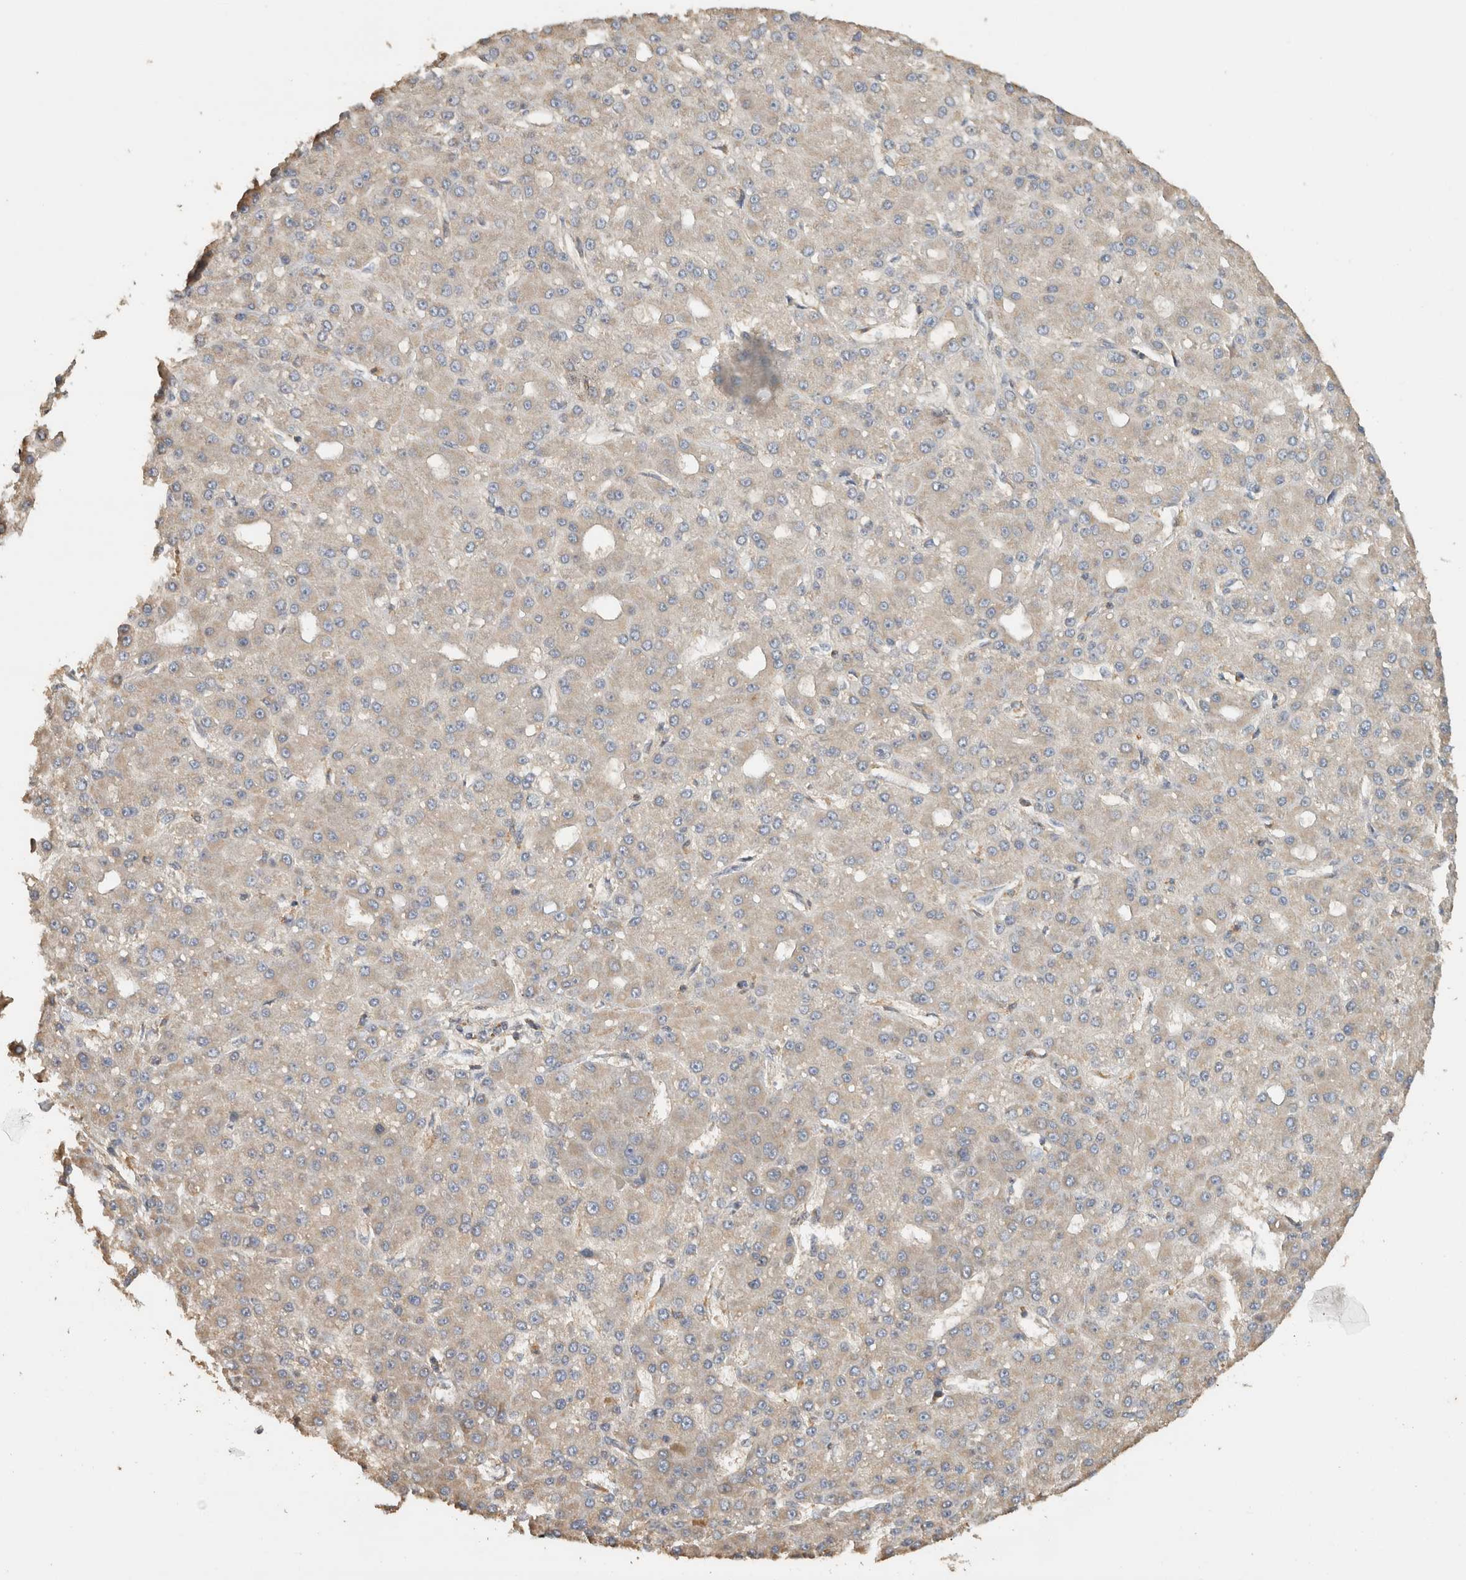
{"staining": {"intensity": "negative", "quantity": "none", "location": "none"}, "tissue": "liver cancer", "cell_type": "Tumor cells", "image_type": "cancer", "snomed": [{"axis": "morphology", "description": "Carcinoma, Hepatocellular, NOS"}, {"axis": "topography", "description": "Liver"}], "caption": "Immunohistochemical staining of liver hepatocellular carcinoma displays no significant staining in tumor cells.", "gene": "EIF4G3", "patient": {"sex": "male", "age": 67}}